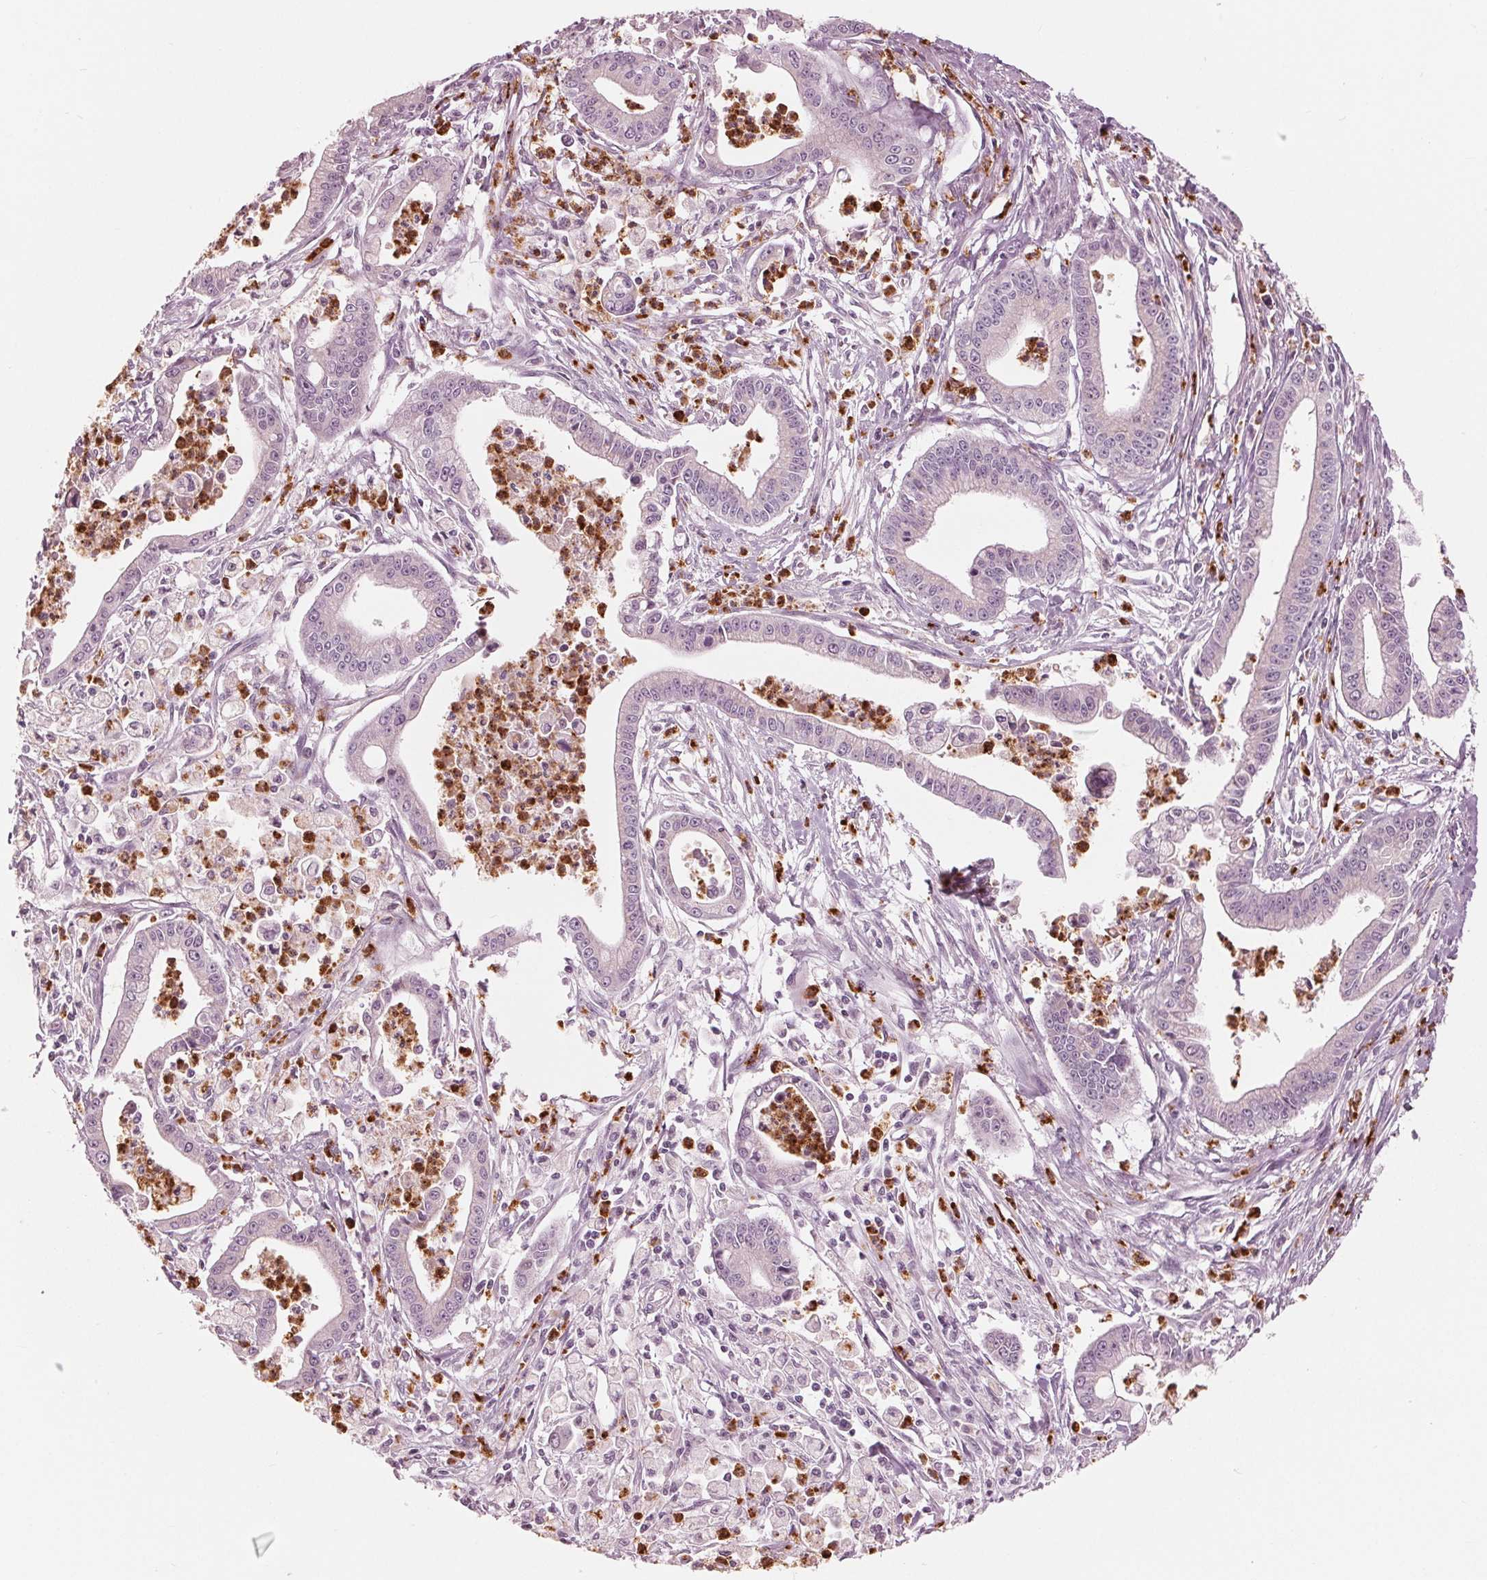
{"staining": {"intensity": "negative", "quantity": "none", "location": "none"}, "tissue": "pancreatic cancer", "cell_type": "Tumor cells", "image_type": "cancer", "snomed": [{"axis": "morphology", "description": "Adenocarcinoma, NOS"}, {"axis": "topography", "description": "Pancreas"}], "caption": "There is no significant expression in tumor cells of pancreatic cancer (adenocarcinoma).", "gene": "CLN6", "patient": {"sex": "female", "age": 65}}